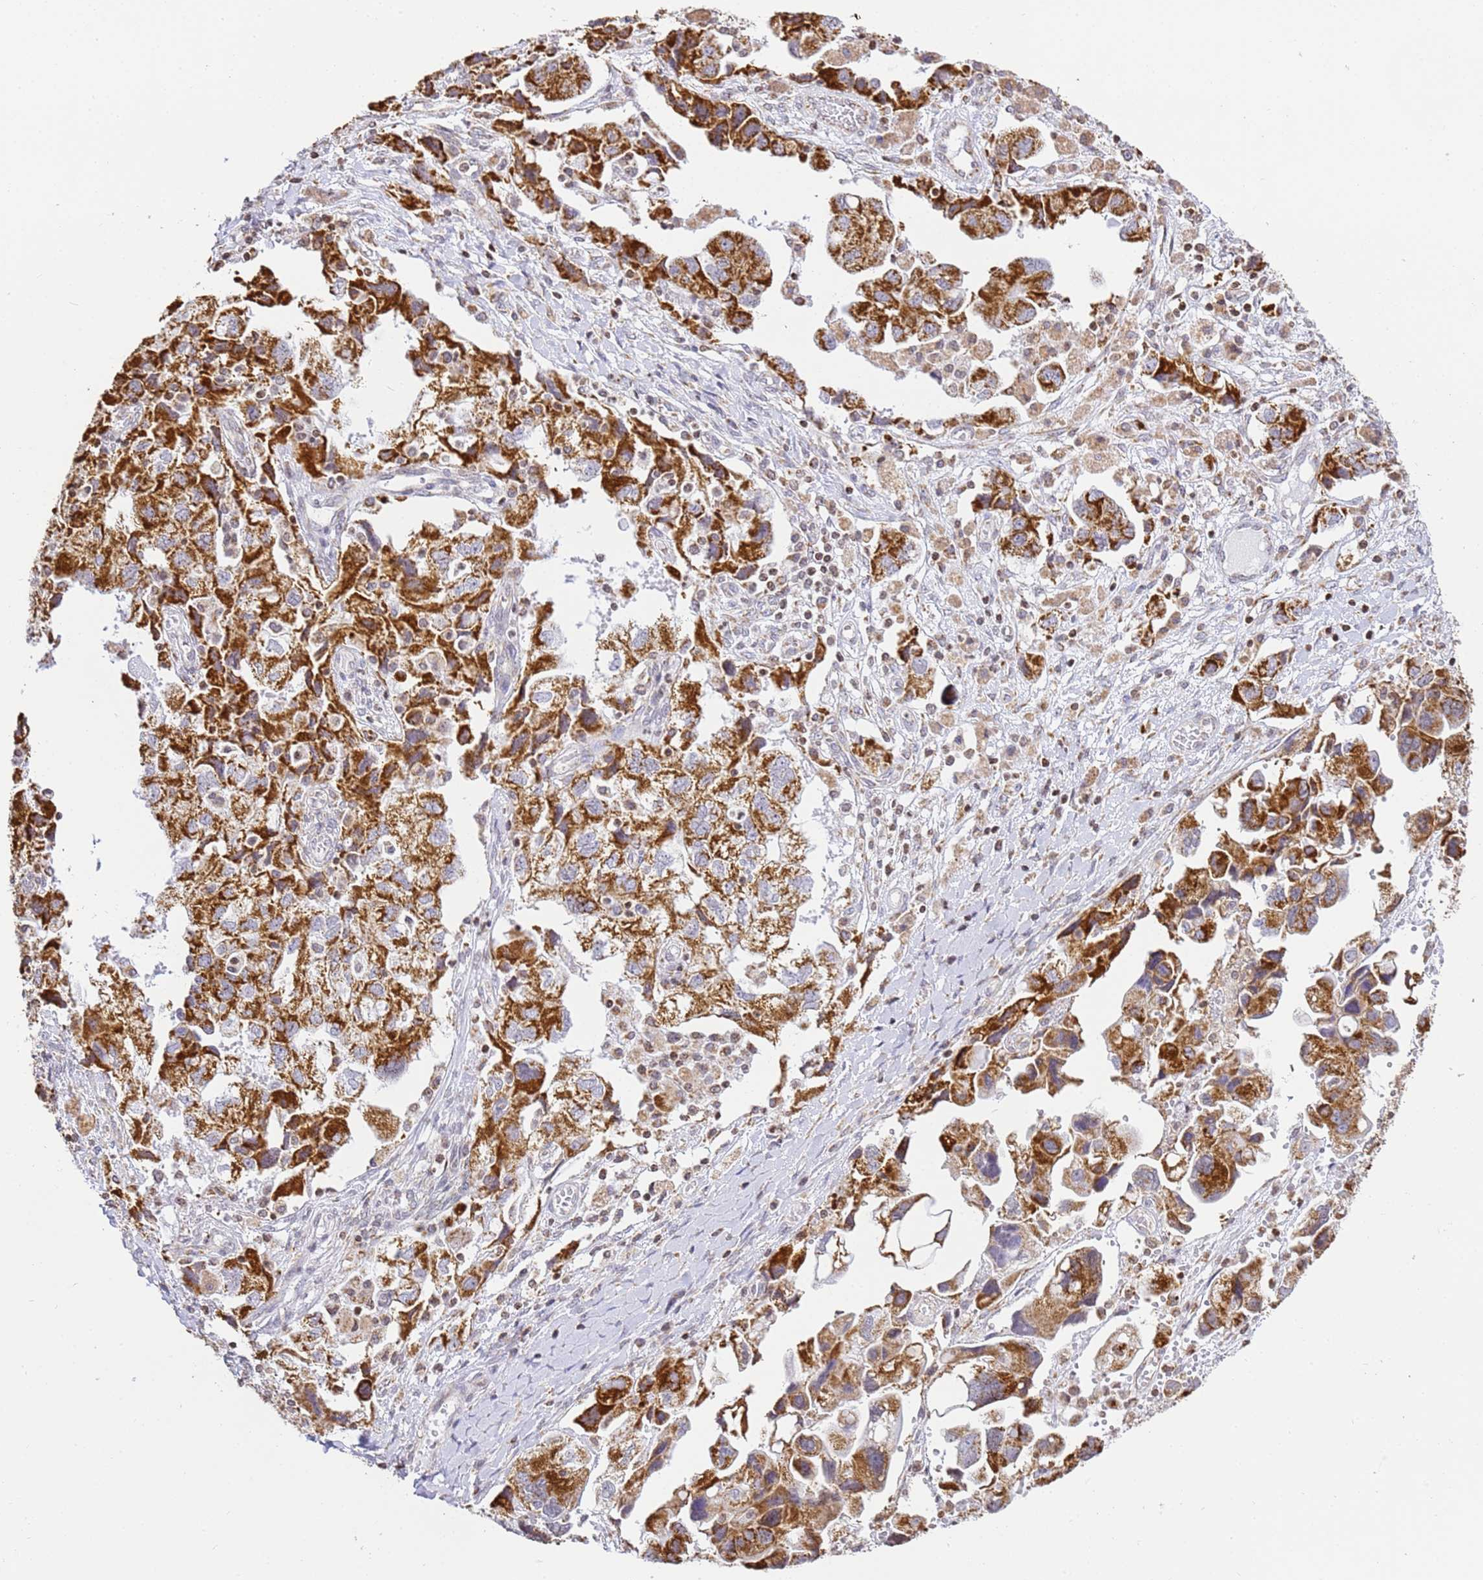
{"staining": {"intensity": "strong", "quantity": ">75%", "location": "cytoplasmic/membranous"}, "tissue": "ovarian cancer", "cell_type": "Tumor cells", "image_type": "cancer", "snomed": [{"axis": "morphology", "description": "Carcinoma, NOS"}, {"axis": "morphology", "description": "Cystadenocarcinoma, serous, NOS"}, {"axis": "topography", "description": "Ovary"}], "caption": "Brown immunohistochemical staining in ovarian cancer (carcinoma) exhibits strong cytoplasmic/membranous expression in about >75% of tumor cells. (brown staining indicates protein expression, while blue staining denotes nuclei).", "gene": "HSPE1", "patient": {"sex": "female", "age": 69}}